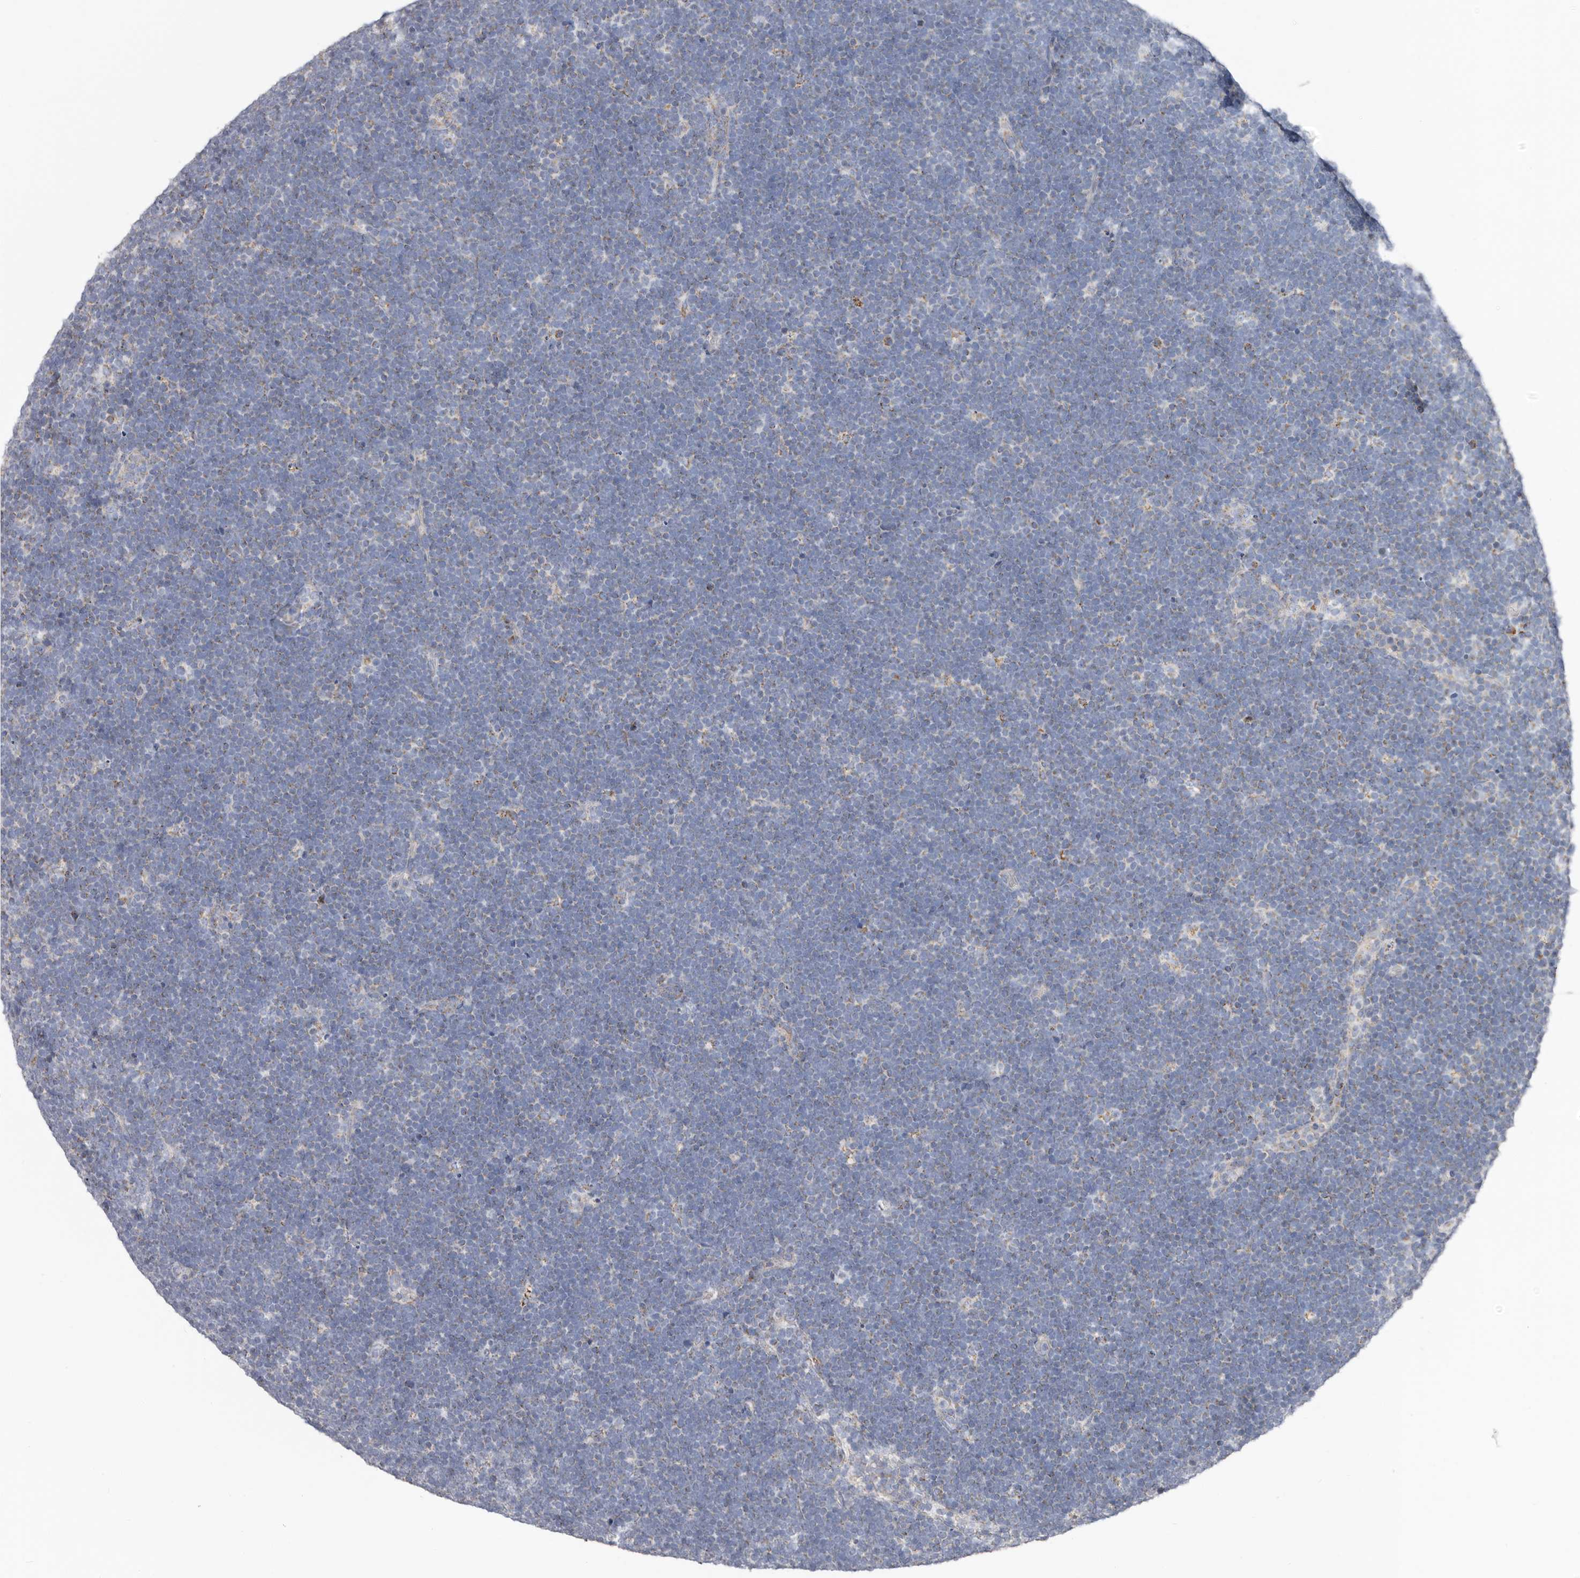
{"staining": {"intensity": "weak", "quantity": "<25%", "location": "cytoplasmic/membranous"}, "tissue": "lymphoma", "cell_type": "Tumor cells", "image_type": "cancer", "snomed": [{"axis": "morphology", "description": "Malignant lymphoma, non-Hodgkin's type, High grade"}, {"axis": "topography", "description": "Lymph node"}], "caption": "Immunohistochemistry (IHC) micrograph of neoplastic tissue: malignant lymphoma, non-Hodgkin's type (high-grade) stained with DAB shows no significant protein expression in tumor cells. (DAB IHC with hematoxylin counter stain).", "gene": "RSPO2", "patient": {"sex": "male", "age": 13}}